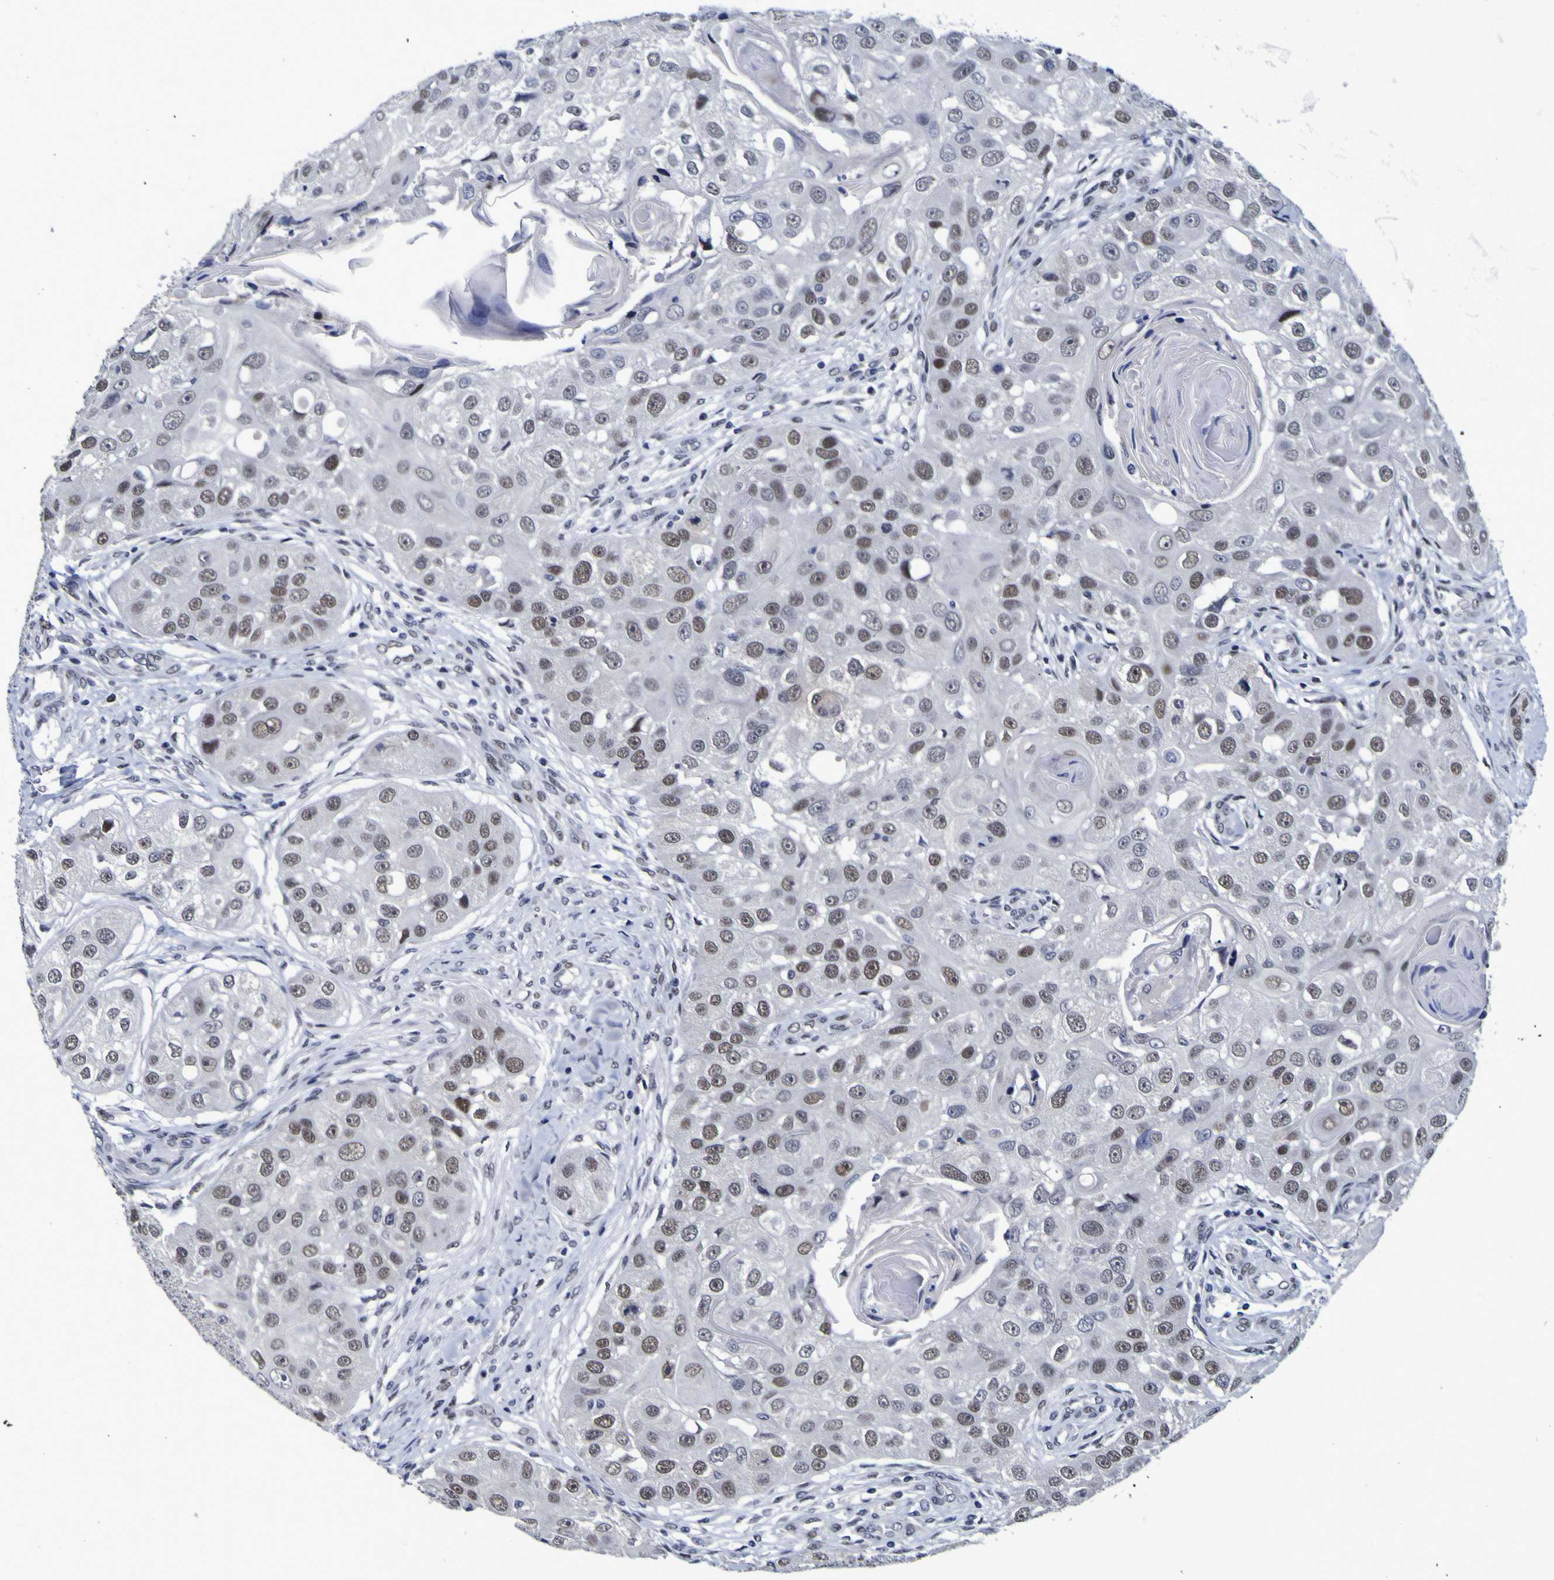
{"staining": {"intensity": "weak", "quantity": ">75%", "location": "nuclear"}, "tissue": "head and neck cancer", "cell_type": "Tumor cells", "image_type": "cancer", "snomed": [{"axis": "morphology", "description": "Normal tissue, NOS"}, {"axis": "morphology", "description": "Squamous cell carcinoma, NOS"}, {"axis": "topography", "description": "Skeletal muscle"}, {"axis": "topography", "description": "Head-Neck"}], "caption": "Head and neck squamous cell carcinoma was stained to show a protein in brown. There is low levels of weak nuclear positivity in approximately >75% of tumor cells. Nuclei are stained in blue.", "gene": "MBD3", "patient": {"sex": "male", "age": 51}}